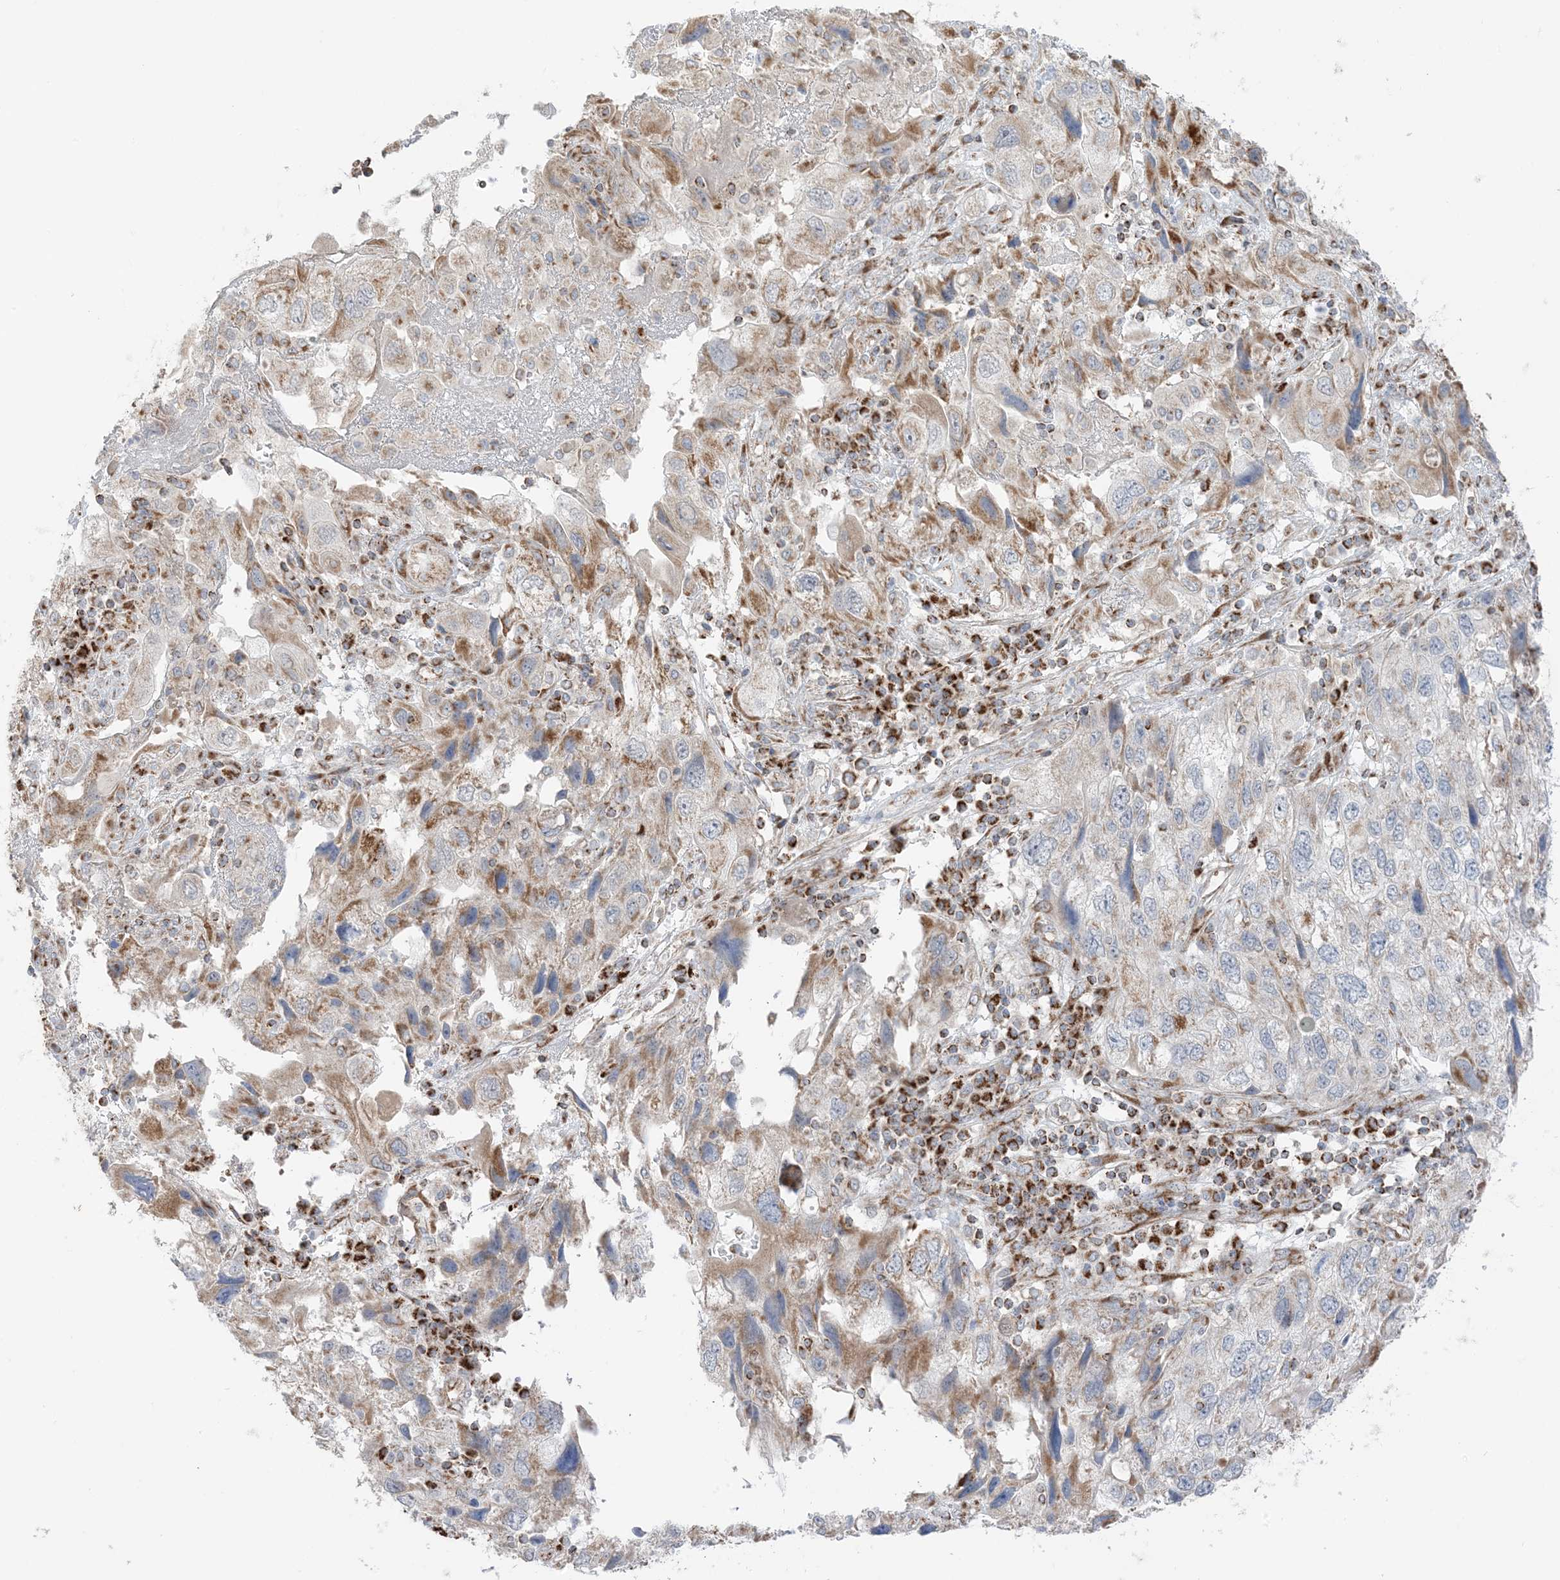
{"staining": {"intensity": "moderate", "quantity": "25%-75%", "location": "cytoplasmic/membranous"}, "tissue": "endometrial cancer", "cell_type": "Tumor cells", "image_type": "cancer", "snomed": [{"axis": "morphology", "description": "Adenocarcinoma, NOS"}, {"axis": "topography", "description": "Endometrium"}], "caption": "Protein expression analysis of human endometrial cancer (adenocarcinoma) reveals moderate cytoplasmic/membranous expression in about 25%-75% of tumor cells.", "gene": "SLC25A12", "patient": {"sex": "female", "age": 49}}